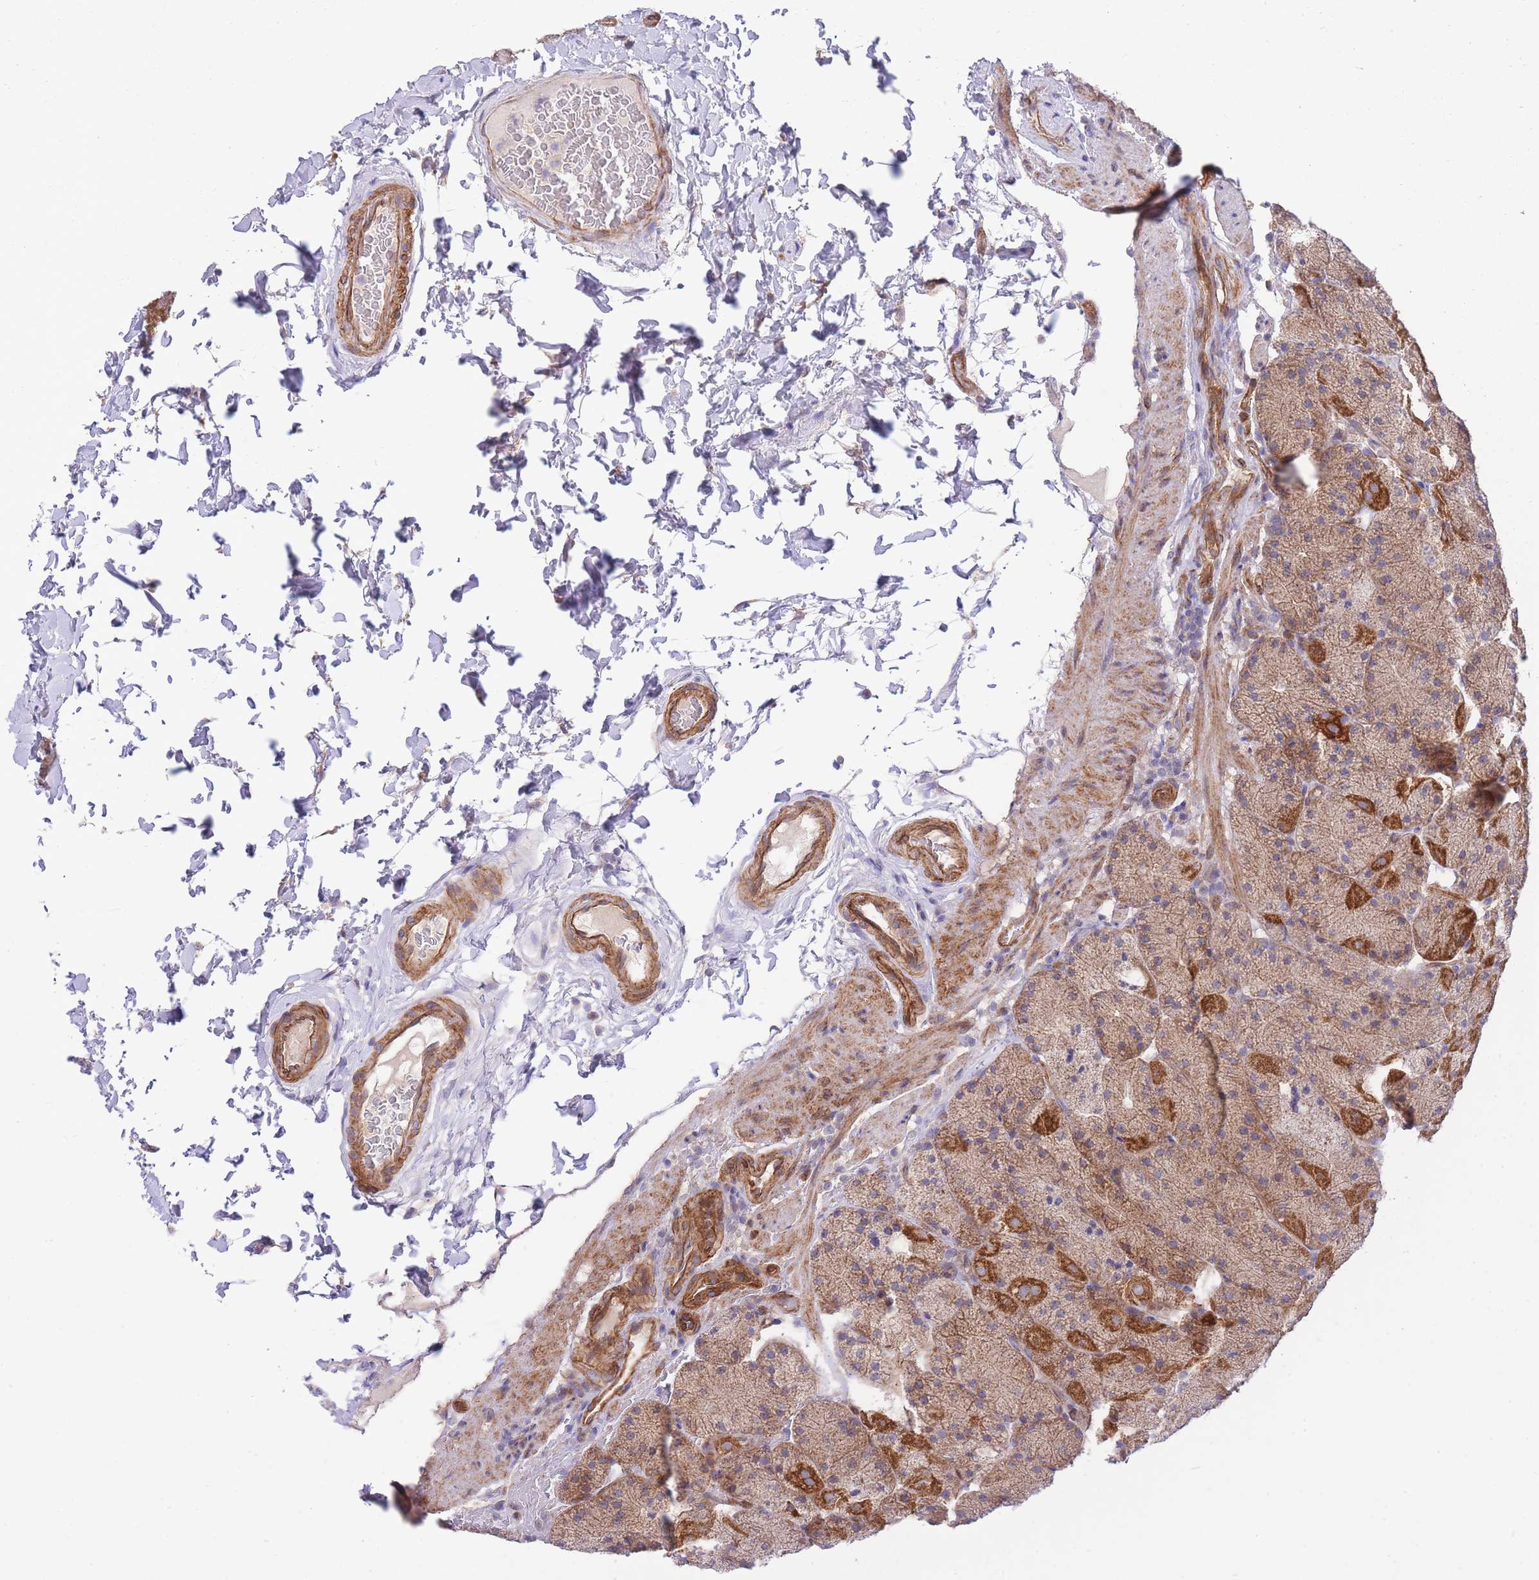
{"staining": {"intensity": "strong", "quantity": "25%-75%", "location": "cytoplasmic/membranous"}, "tissue": "stomach", "cell_type": "Glandular cells", "image_type": "normal", "snomed": [{"axis": "morphology", "description": "Normal tissue, NOS"}, {"axis": "topography", "description": "Stomach, upper"}, {"axis": "topography", "description": "Stomach, lower"}], "caption": "Protein staining displays strong cytoplasmic/membranous staining in about 25%-75% of glandular cells in unremarkable stomach. (DAB (3,3'-diaminobenzidine) IHC with brightfield microscopy, high magnification).", "gene": "CHAC1", "patient": {"sex": "male", "age": 67}}